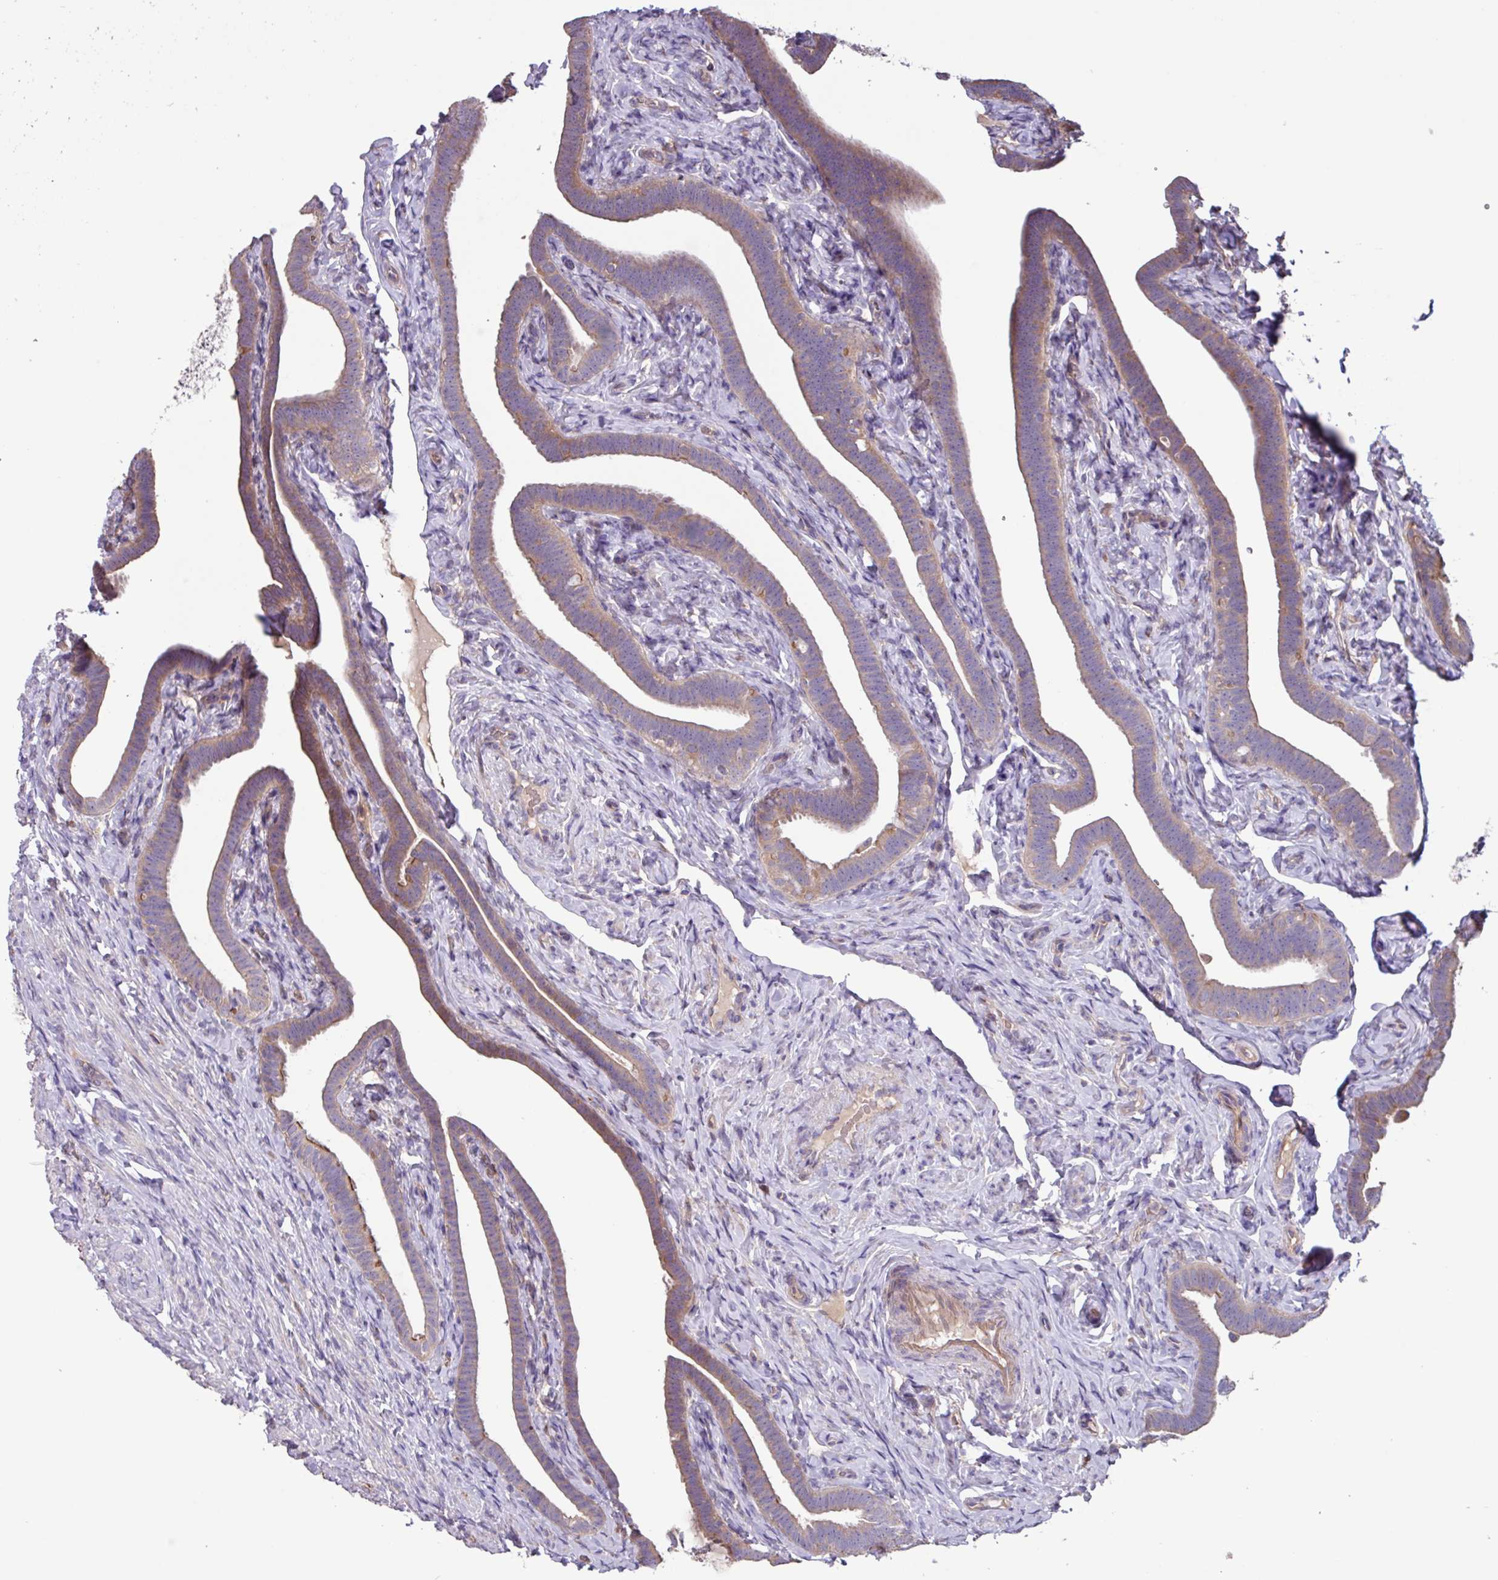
{"staining": {"intensity": "weak", "quantity": "25%-75%", "location": "cytoplasmic/membranous"}, "tissue": "fallopian tube", "cell_type": "Glandular cells", "image_type": "normal", "snomed": [{"axis": "morphology", "description": "Normal tissue, NOS"}, {"axis": "topography", "description": "Fallopian tube"}], "caption": "Glandular cells demonstrate low levels of weak cytoplasmic/membranous positivity in approximately 25%-75% of cells in benign human fallopian tube.", "gene": "PTPRQ", "patient": {"sex": "female", "age": 69}}